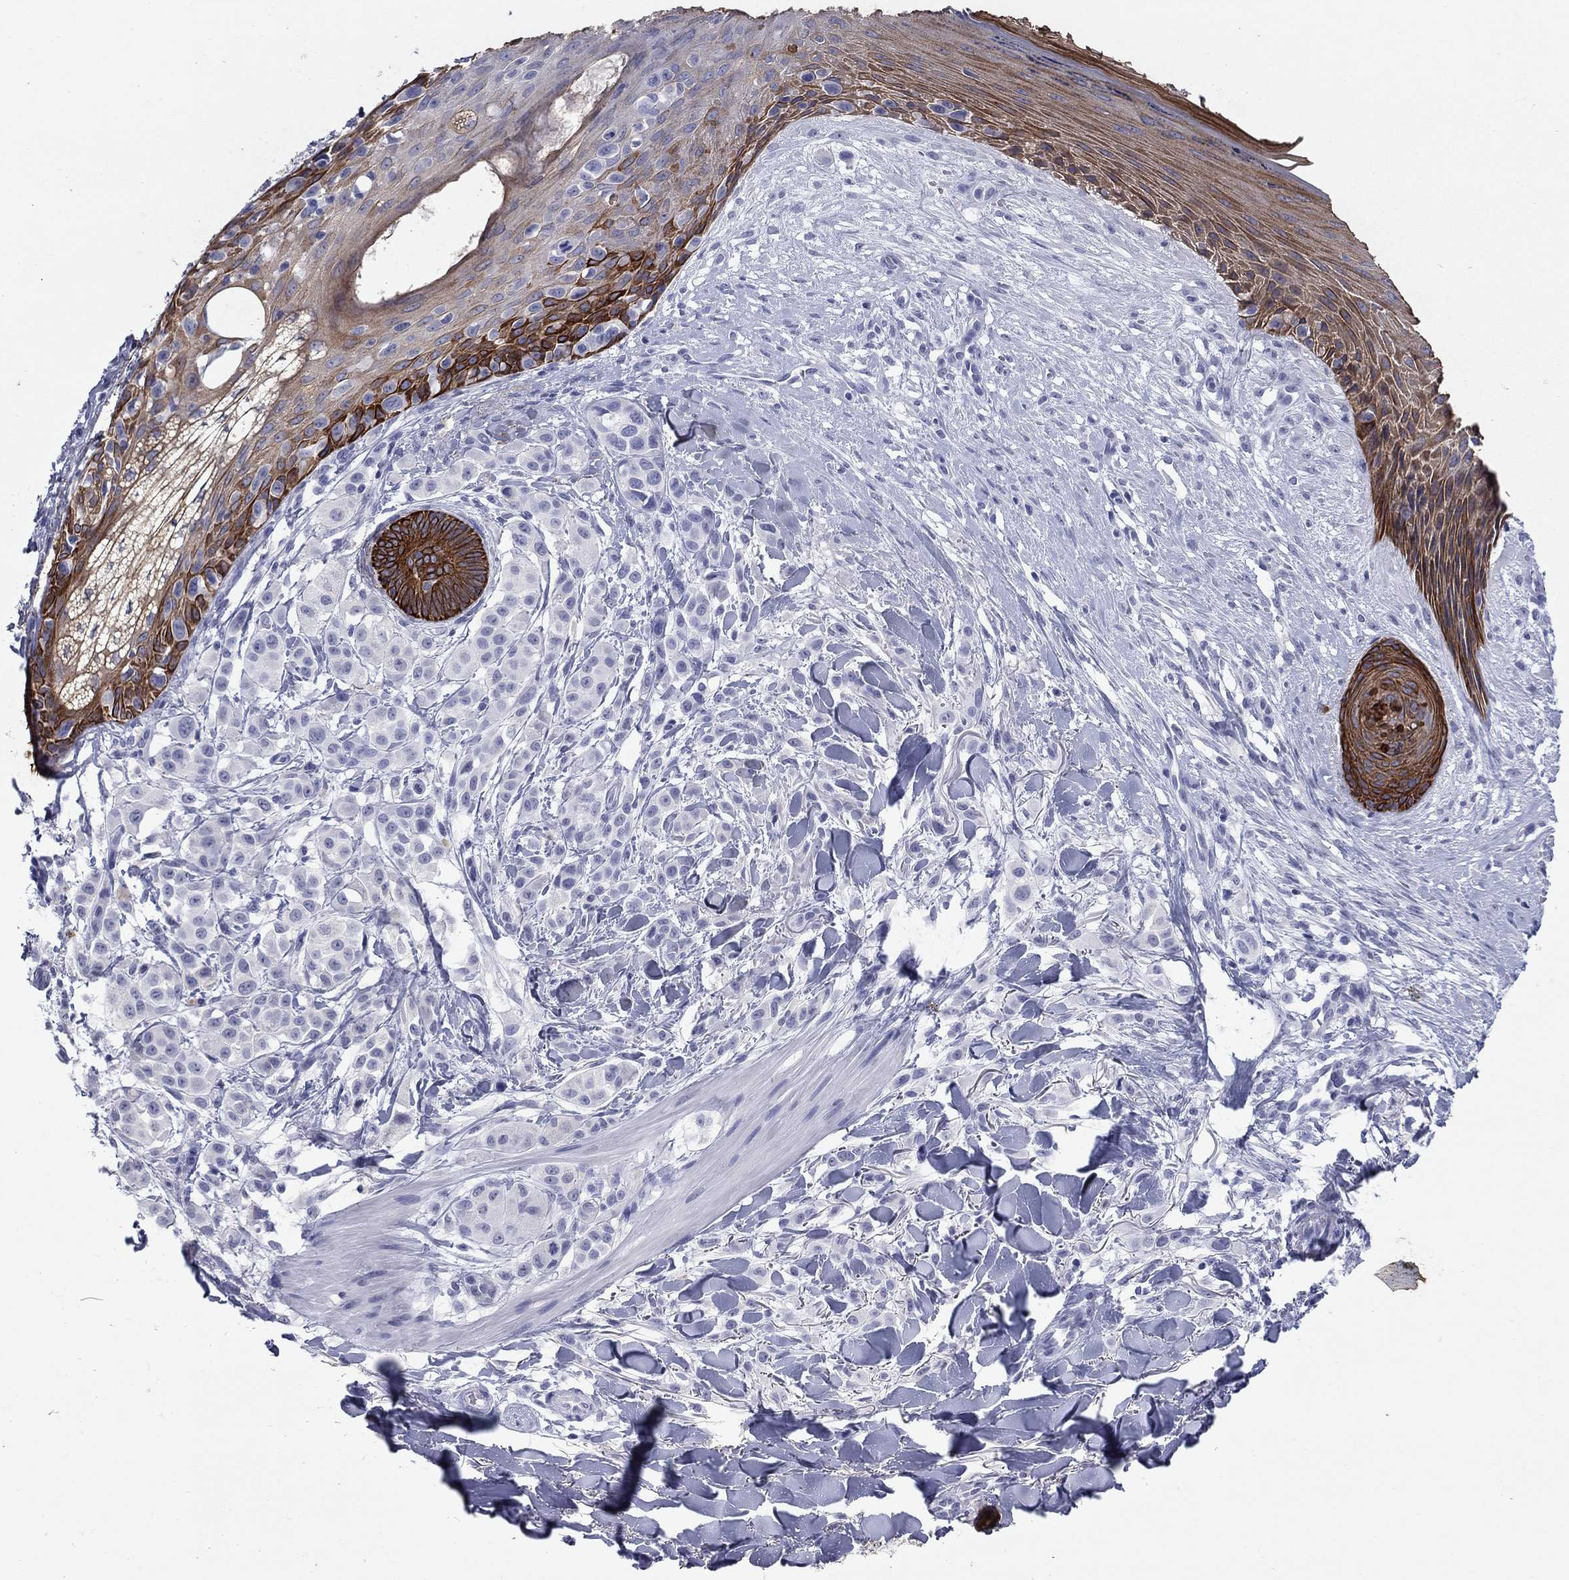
{"staining": {"intensity": "negative", "quantity": "none", "location": "none"}, "tissue": "melanoma", "cell_type": "Tumor cells", "image_type": "cancer", "snomed": [{"axis": "morphology", "description": "Malignant melanoma, NOS"}, {"axis": "topography", "description": "Skin"}], "caption": "A micrograph of human malignant melanoma is negative for staining in tumor cells.", "gene": "KRT75", "patient": {"sex": "male", "age": 57}}